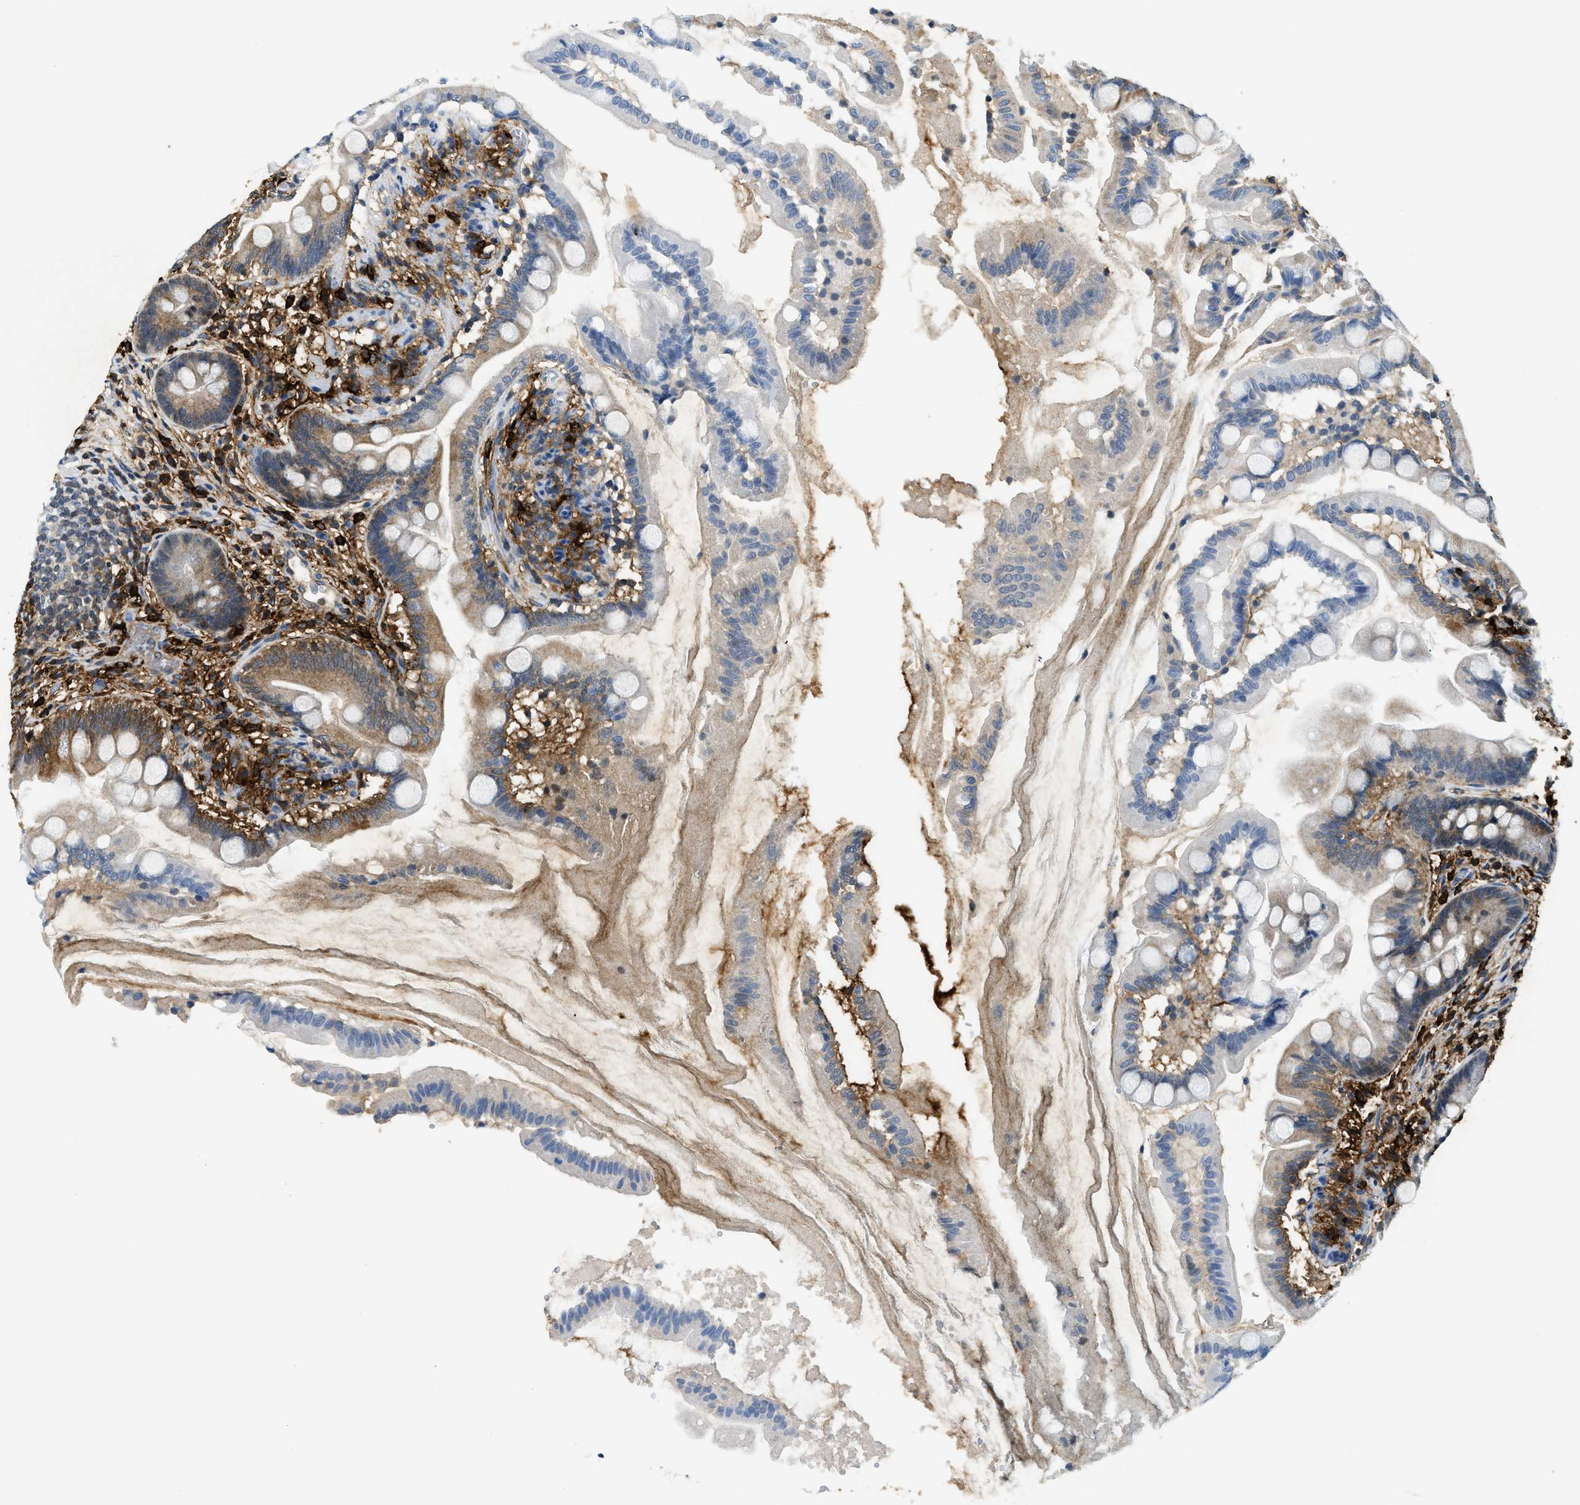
{"staining": {"intensity": "weak", "quantity": "<25%", "location": "cytoplasmic/membranous"}, "tissue": "small intestine", "cell_type": "Glandular cells", "image_type": "normal", "snomed": [{"axis": "morphology", "description": "Normal tissue, NOS"}, {"axis": "topography", "description": "Small intestine"}], "caption": "DAB (3,3'-diaminobenzidine) immunohistochemical staining of benign small intestine shows no significant expression in glandular cells. The staining is performed using DAB brown chromogen with nuclei counter-stained in using hematoxylin.", "gene": "TPSAB1", "patient": {"sex": "female", "age": 56}}